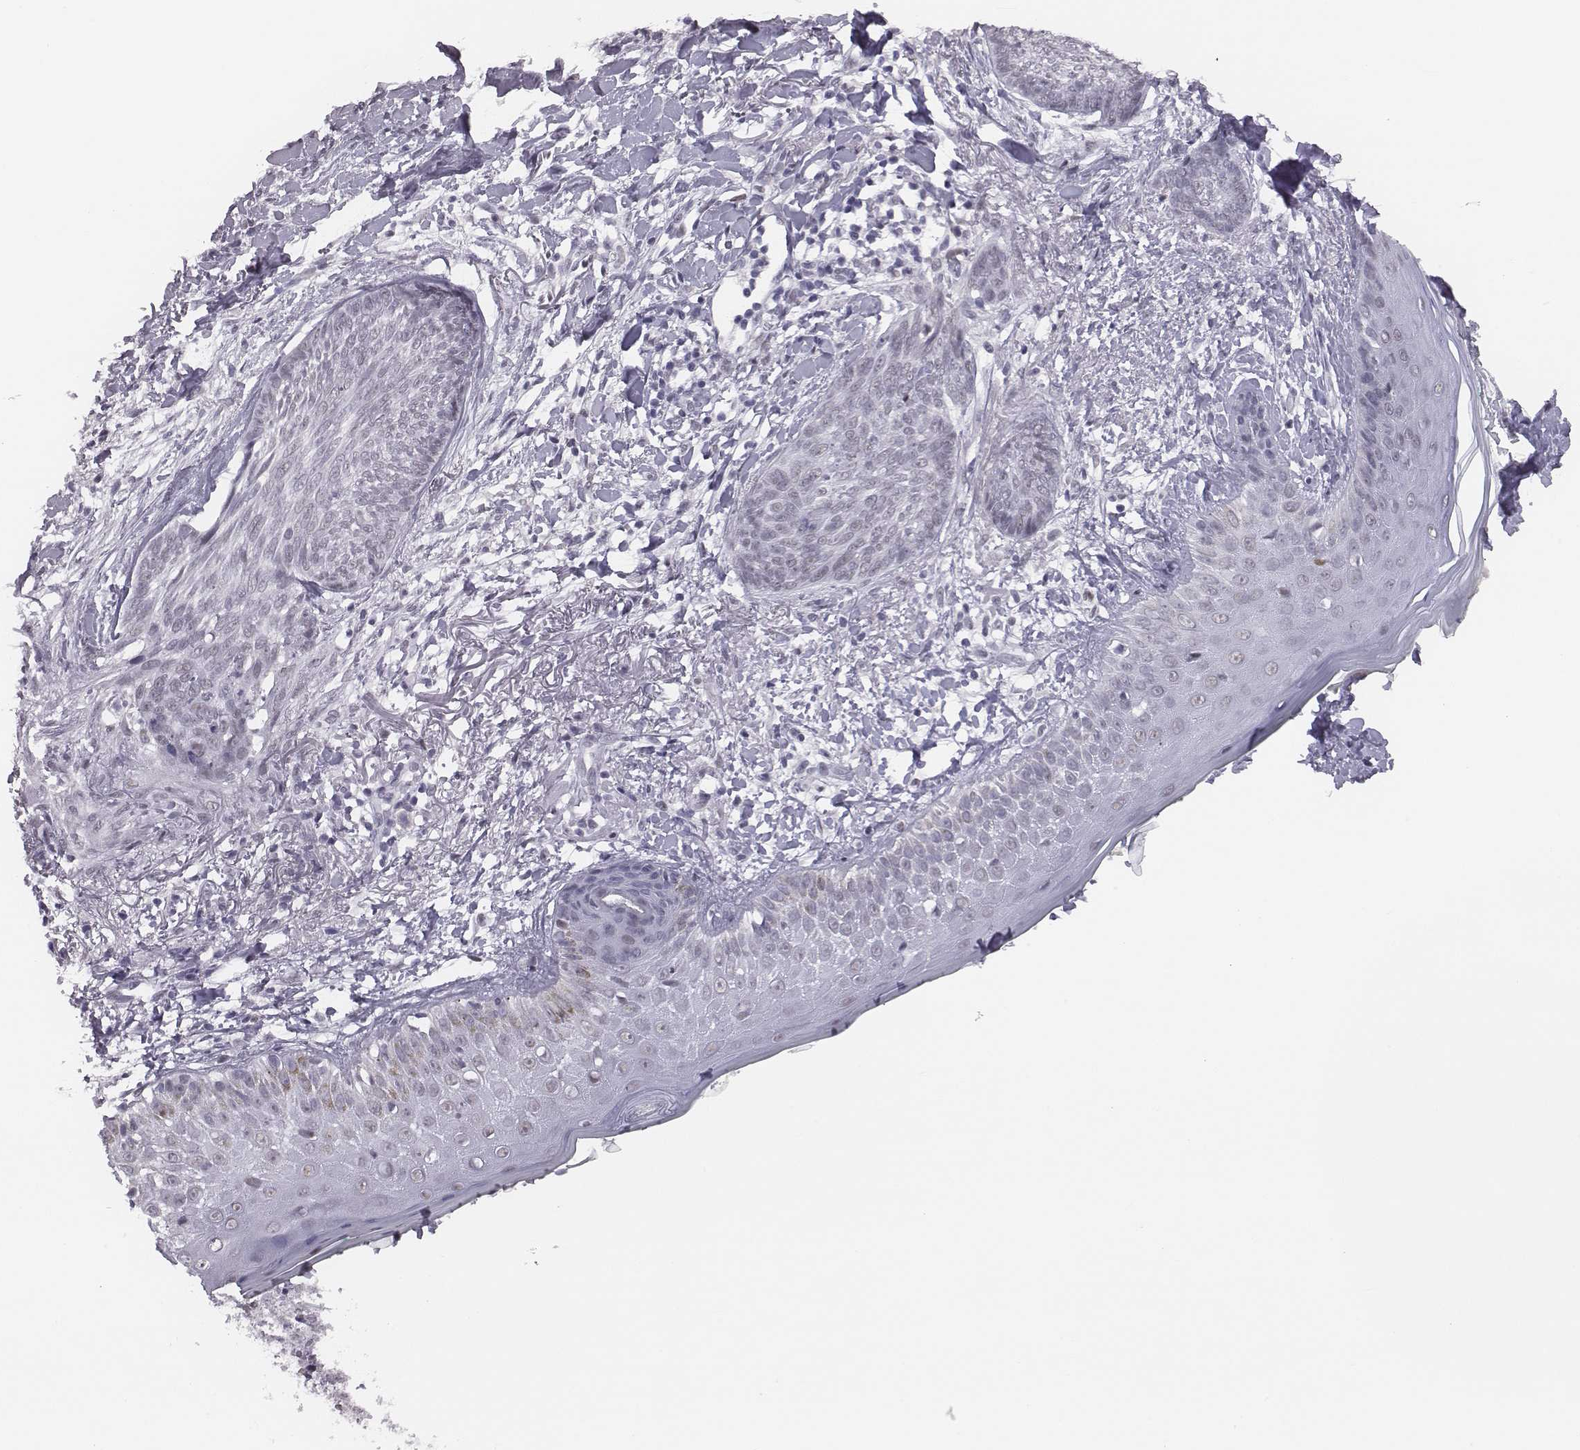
{"staining": {"intensity": "negative", "quantity": "none", "location": "none"}, "tissue": "skin cancer", "cell_type": "Tumor cells", "image_type": "cancer", "snomed": [{"axis": "morphology", "description": "Normal tissue, NOS"}, {"axis": "morphology", "description": "Basal cell carcinoma"}, {"axis": "topography", "description": "Skin"}], "caption": "Tumor cells show no significant protein expression in skin basal cell carcinoma.", "gene": "ACOD1", "patient": {"sex": "male", "age": 84}}